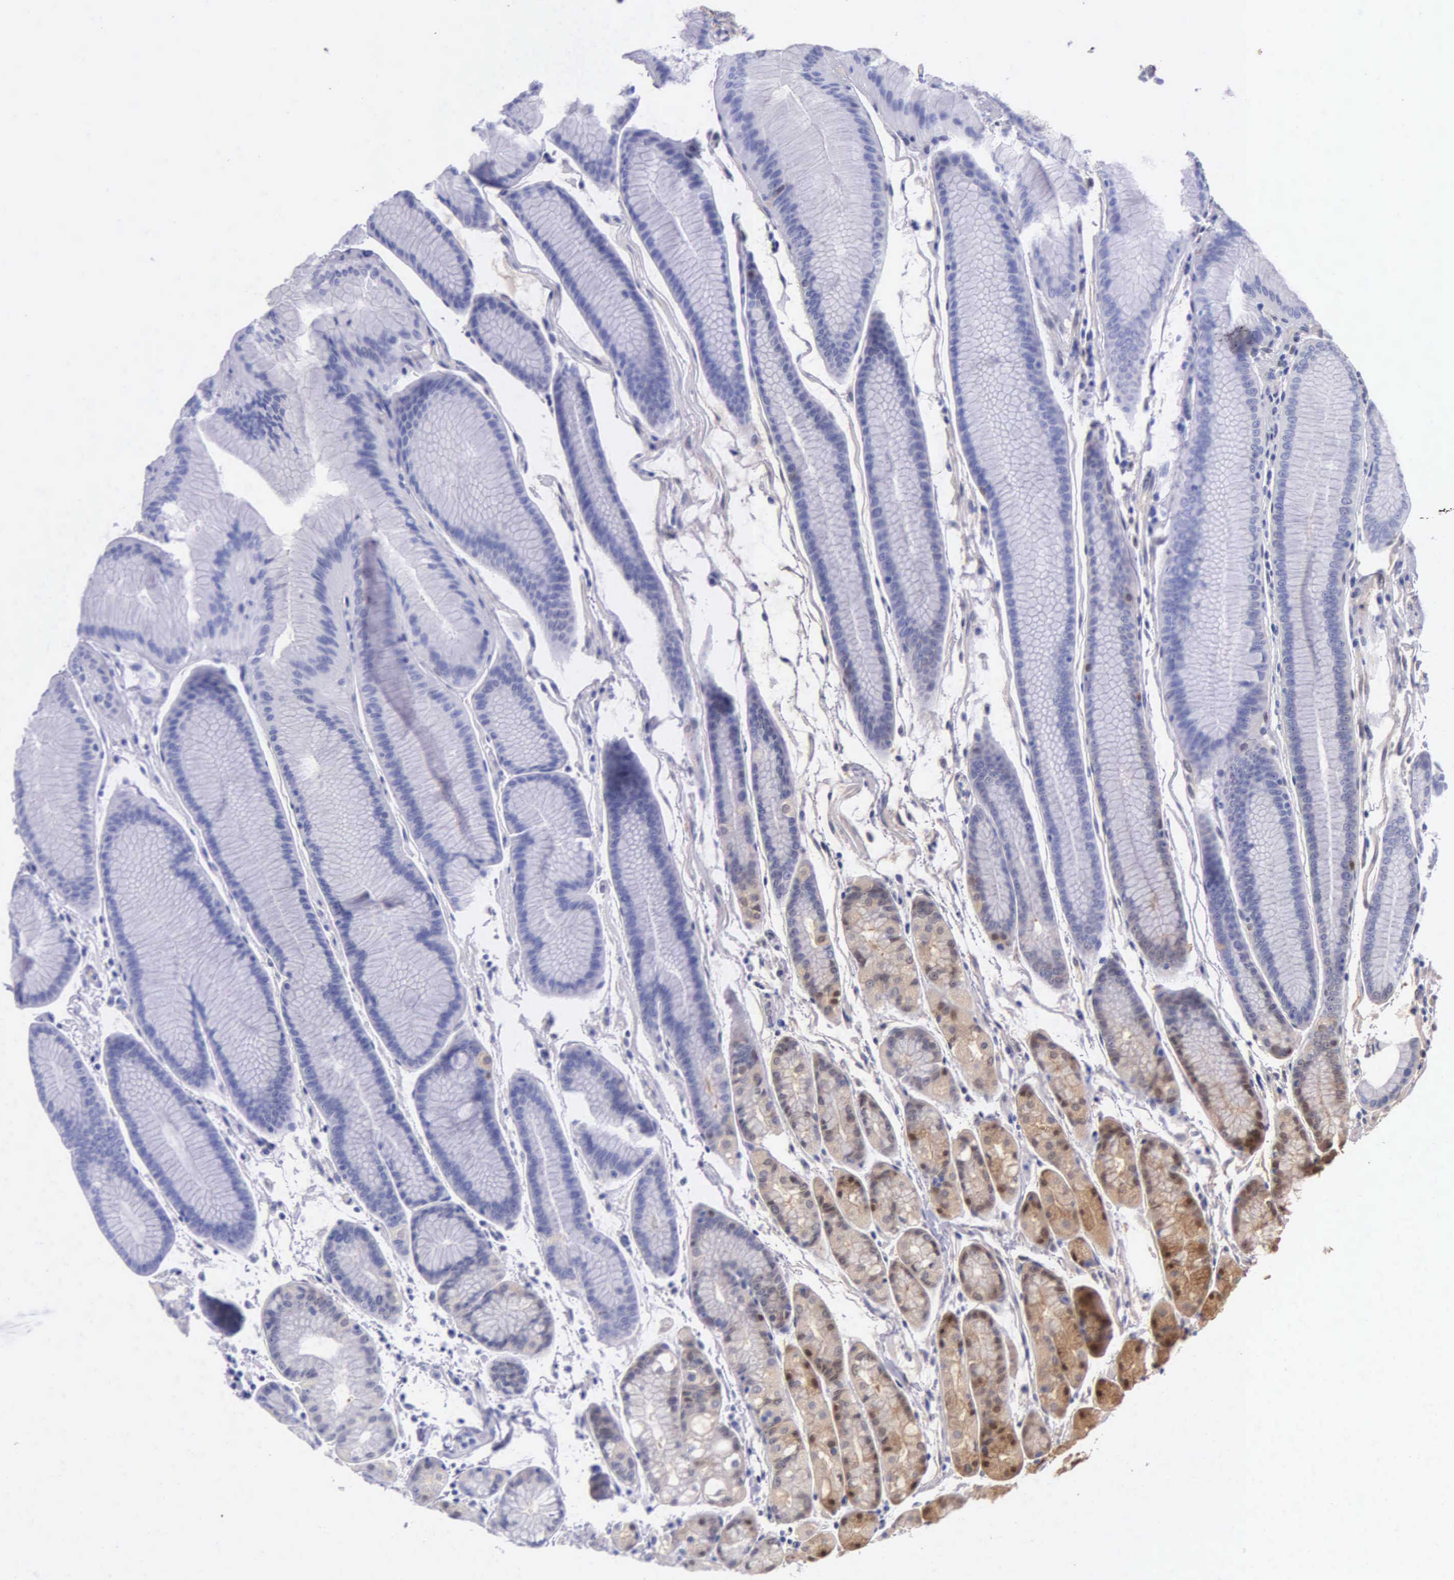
{"staining": {"intensity": "moderate", "quantity": "25%-75%", "location": "cytoplasmic/membranous"}, "tissue": "stomach", "cell_type": "Glandular cells", "image_type": "normal", "snomed": [{"axis": "morphology", "description": "Normal tissue, NOS"}, {"axis": "topography", "description": "Stomach, upper"}], "caption": "Normal stomach reveals moderate cytoplasmic/membranous positivity in approximately 25%-75% of glandular cells (Stains: DAB (3,3'-diaminobenzidine) in brown, nuclei in blue, Microscopy: brightfield microscopy at high magnification)..", "gene": "GSTT2B", "patient": {"sex": "male", "age": 72}}